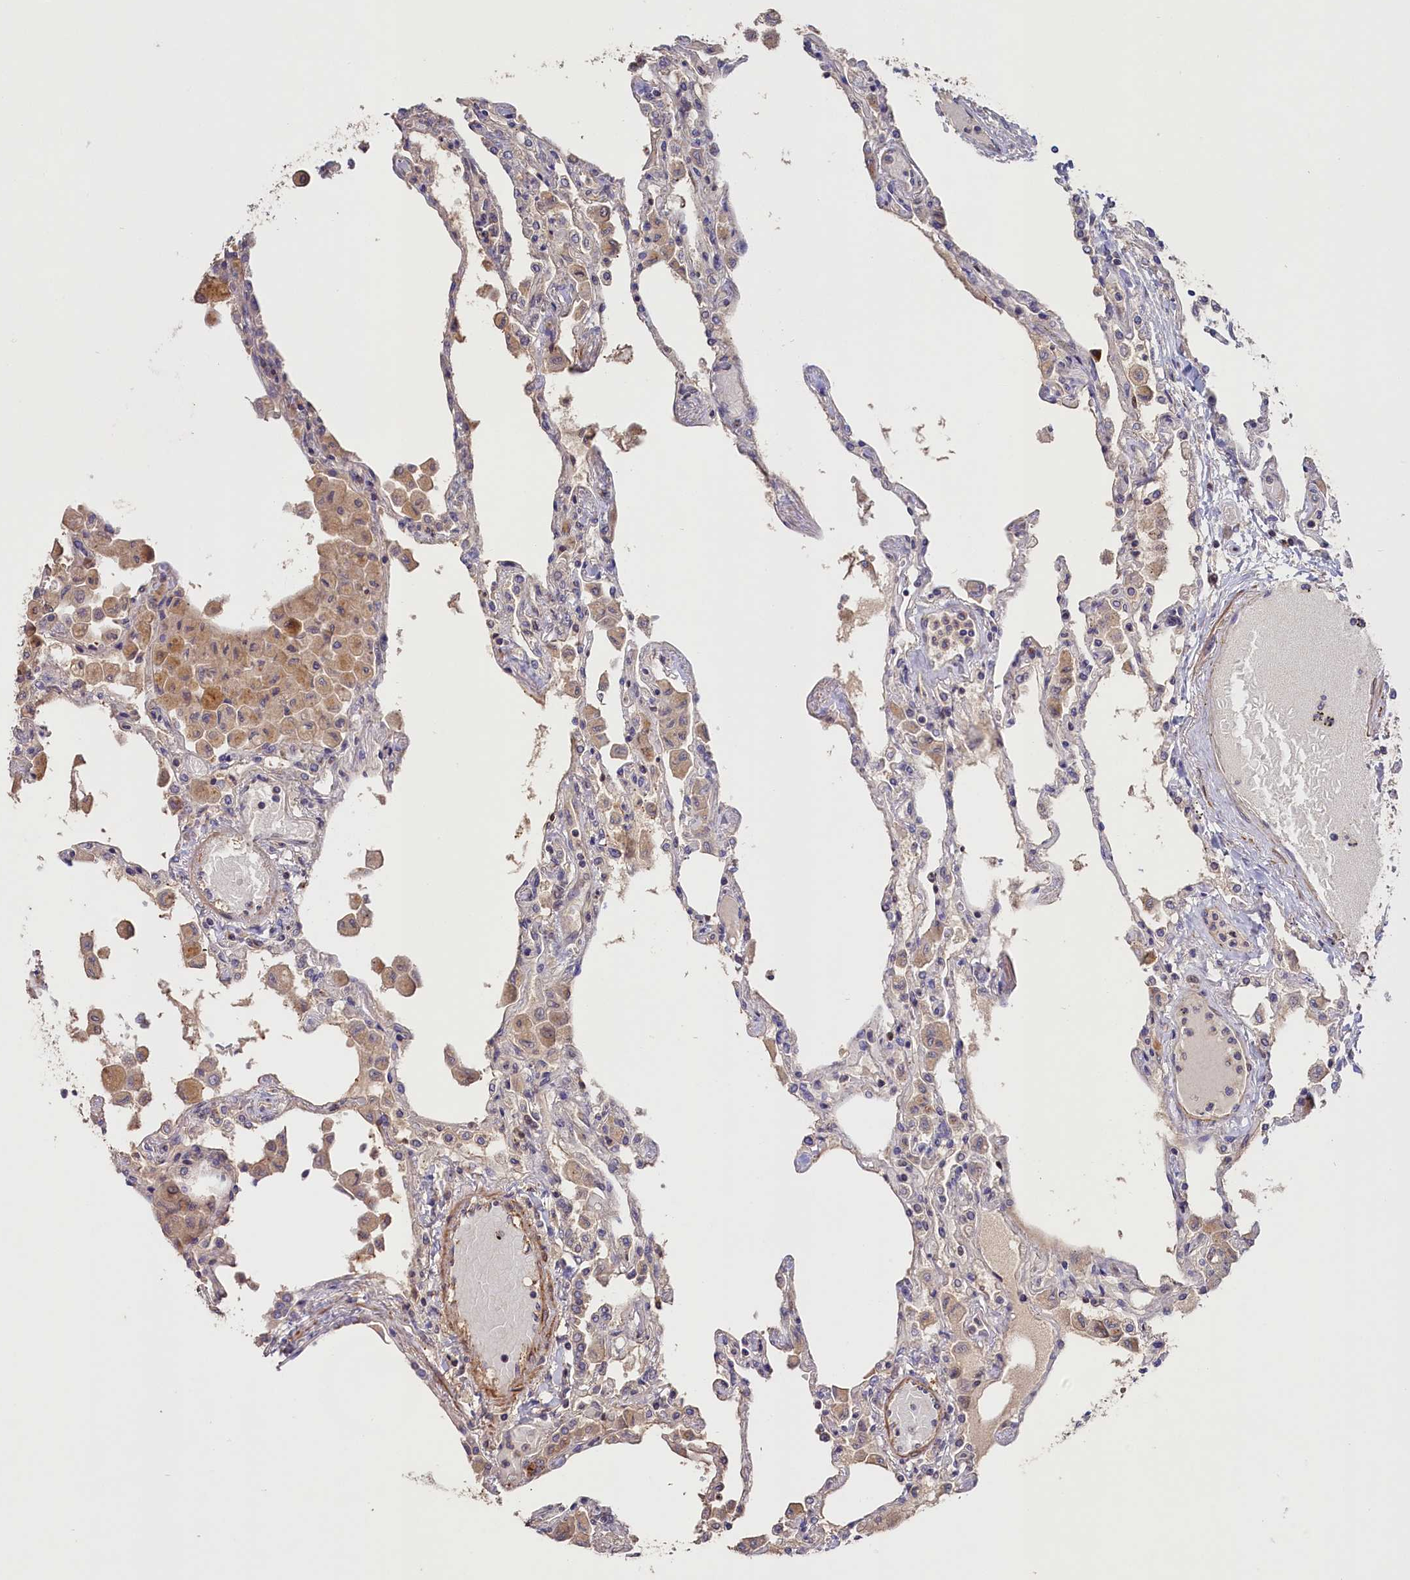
{"staining": {"intensity": "weak", "quantity": "<25%", "location": "cytoplasmic/membranous"}, "tissue": "lung", "cell_type": "Alveolar cells", "image_type": "normal", "snomed": [{"axis": "morphology", "description": "Normal tissue, NOS"}, {"axis": "topography", "description": "Bronchus"}, {"axis": "topography", "description": "Lung"}], "caption": "Immunohistochemistry (IHC) of unremarkable lung displays no staining in alveolar cells.", "gene": "TANGO6", "patient": {"sex": "female", "age": 49}}